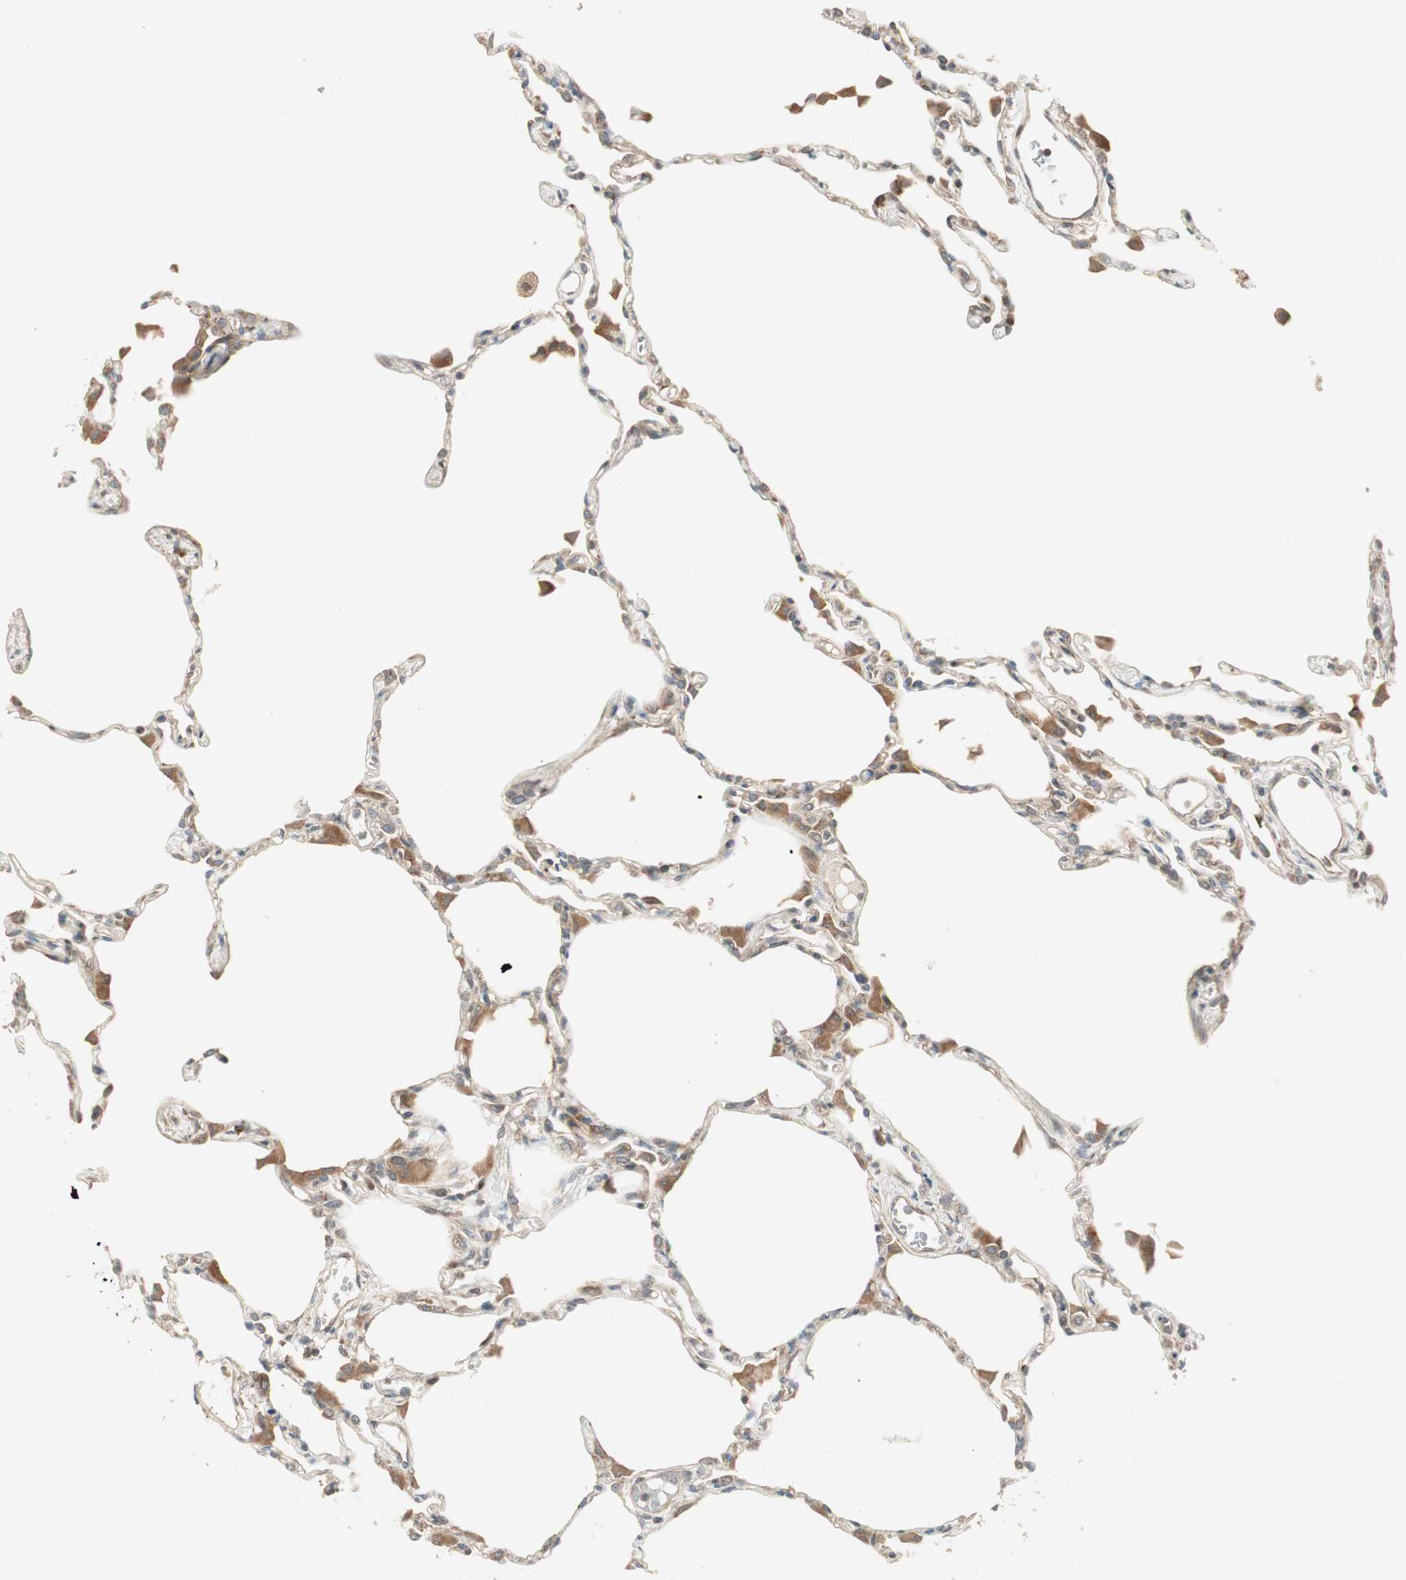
{"staining": {"intensity": "moderate", "quantity": "<25%", "location": "cytoplasmic/membranous"}, "tissue": "lung", "cell_type": "Alveolar cells", "image_type": "normal", "snomed": [{"axis": "morphology", "description": "Normal tissue, NOS"}, {"axis": "topography", "description": "Lung"}], "caption": "Human lung stained with a brown dye demonstrates moderate cytoplasmic/membranous positive expression in about <25% of alveolar cells.", "gene": "PPP2R5E", "patient": {"sex": "female", "age": 49}}